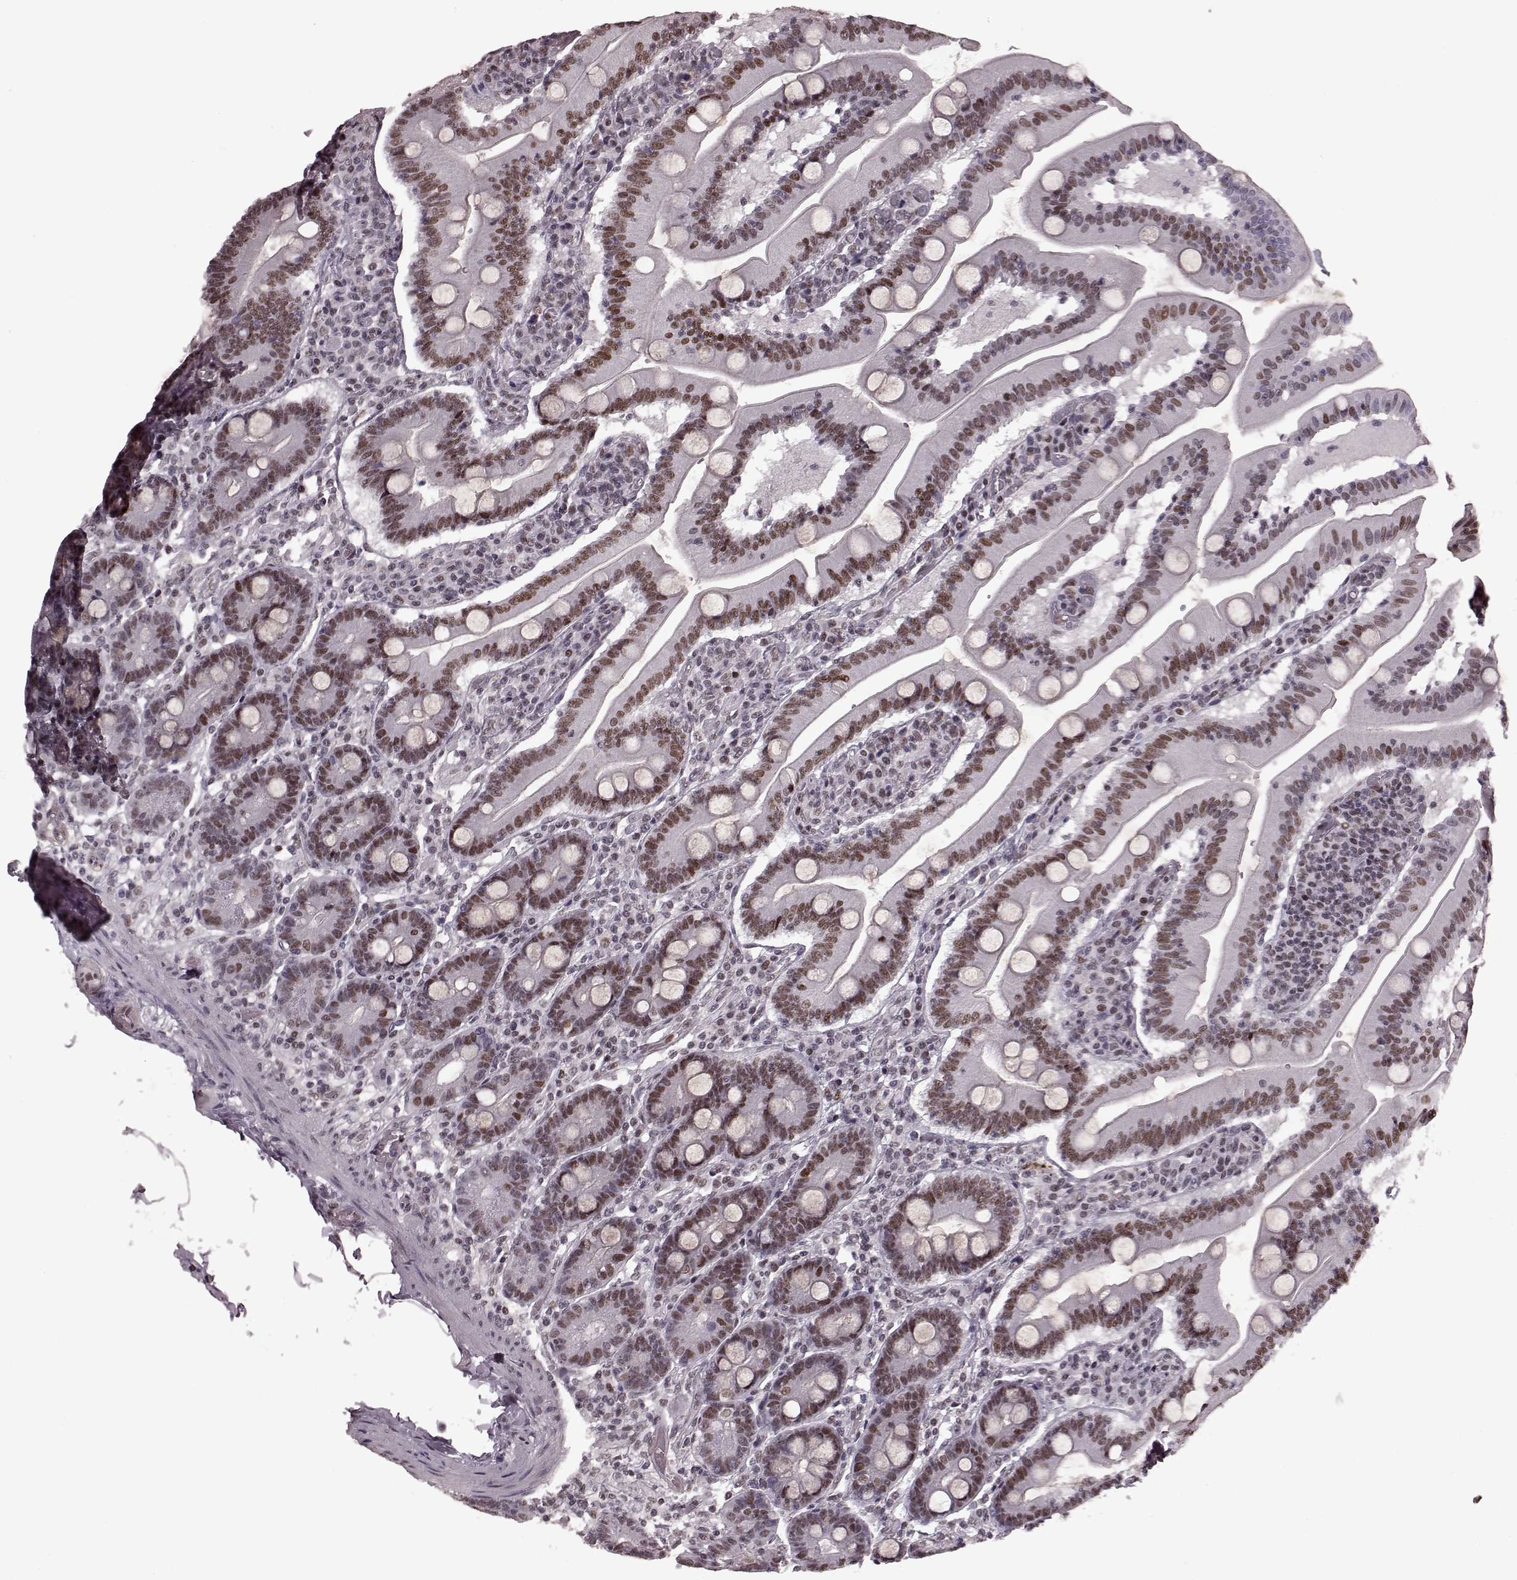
{"staining": {"intensity": "strong", "quantity": ">75%", "location": "nuclear"}, "tissue": "small intestine", "cell_type": "Glandular cells", "image_type": "normal", "snomed": [{"axis": "morphology", "description": "Normal tissue, NOS"}, {"axis": "topography", "description": "Small intestine"}], "caption": "Immunohistochemical staining of unremarkable human small intestine demonstrates high levels of strong nuclear positivity in approximately >75% of glandular cells.", "gene": "NR2C1", "patient": {"sex": "male", "age": 37}}